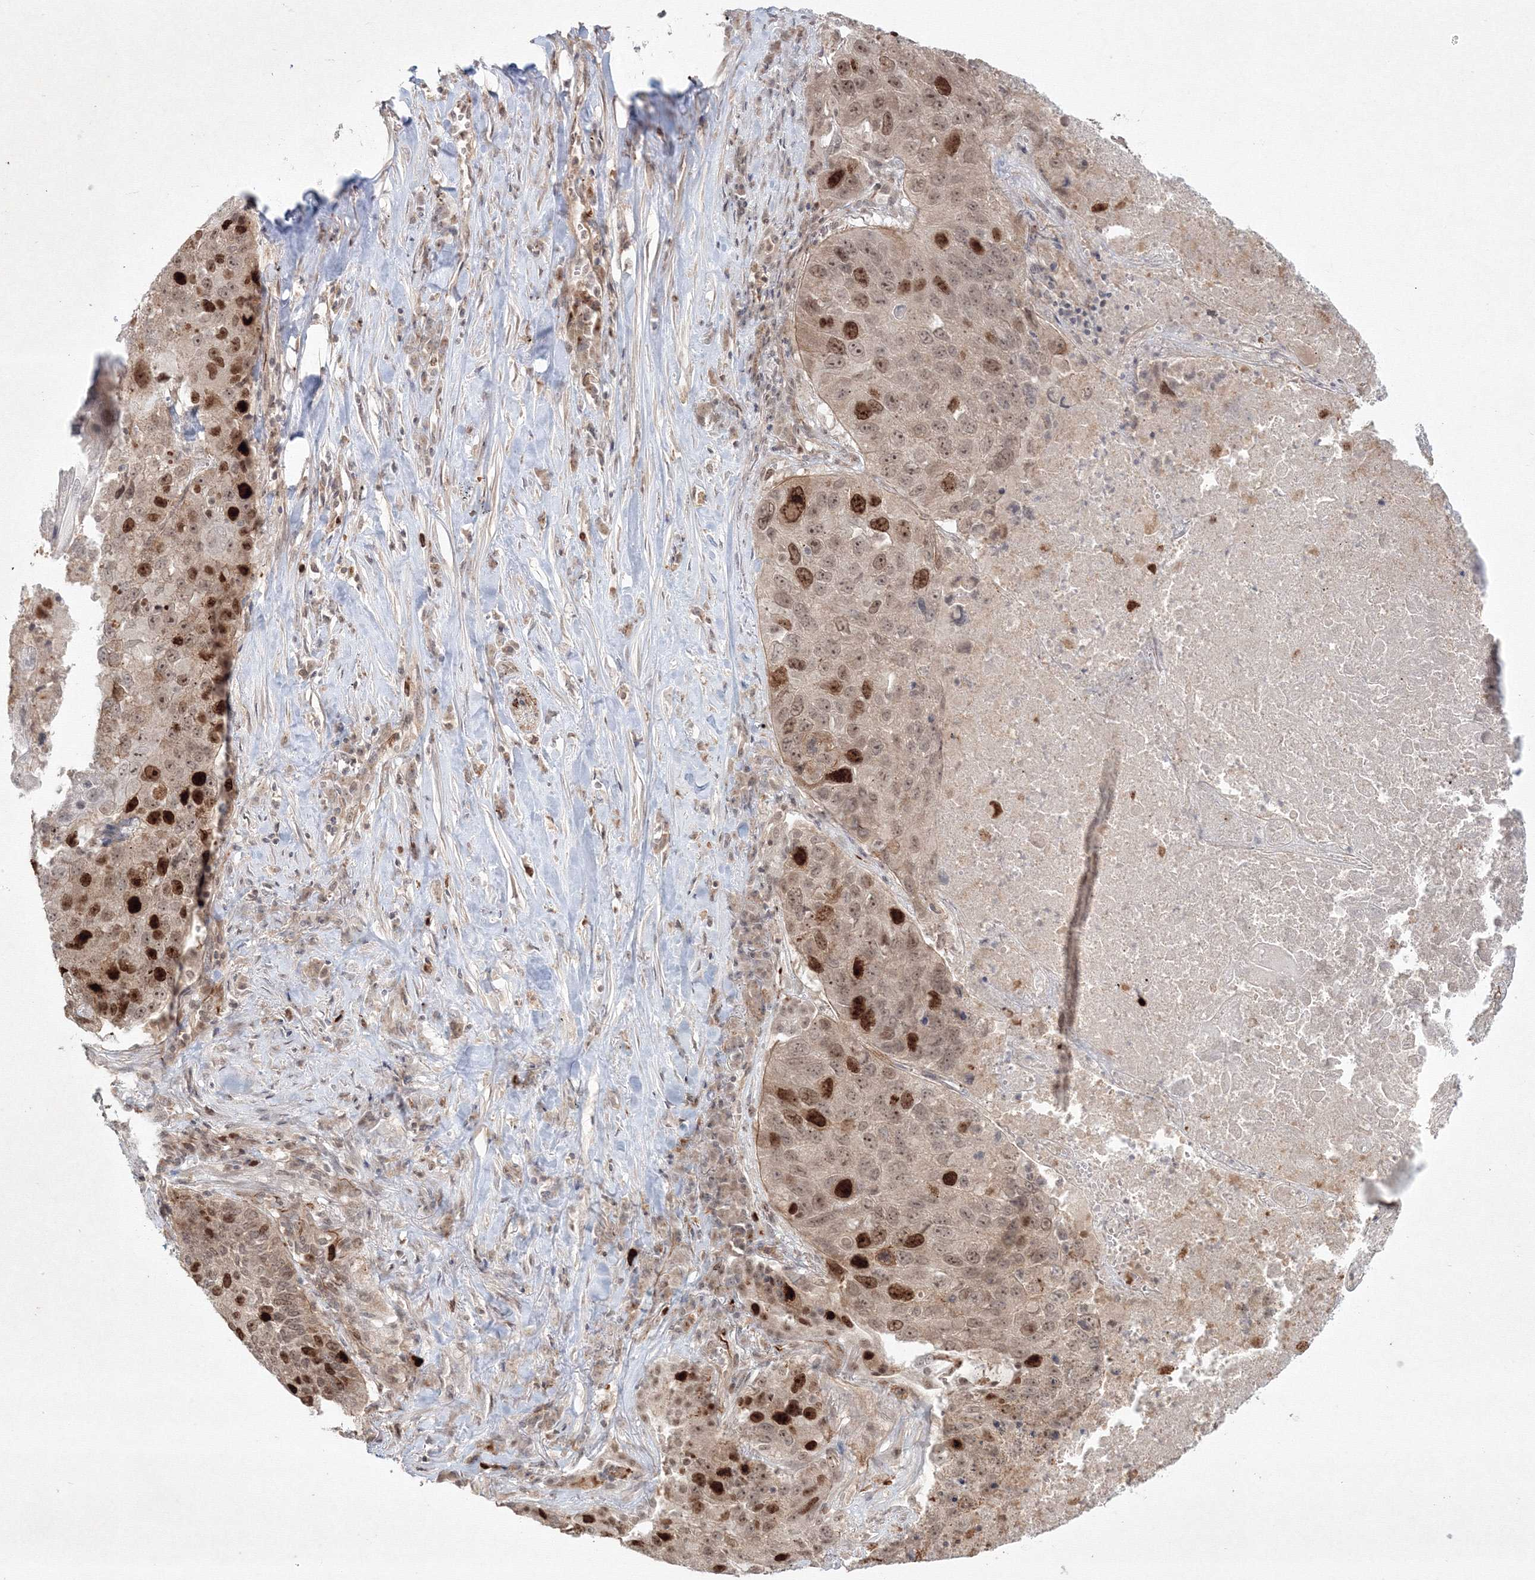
{"staining": {"intensity": "strong", "quantity": ">75%", "location": "nuclear"}, "tissue": "lung cancer", "cell_type": "Tumor cells", "image_type": "cancer", "snomed": [{"axis": "morphology", "description": "Squamous cell carcinoma, NOS"}, {"axis": "topography", "description": "Lung"}], "caption": "Lung cancer (squamous cell carcinoma) stained with immunohistochemistry demonstrates strong nuclear expression in about >75% of tumor cells.", "gene": "KIF20A", "patient": {"sex": "male", "age": 61}}